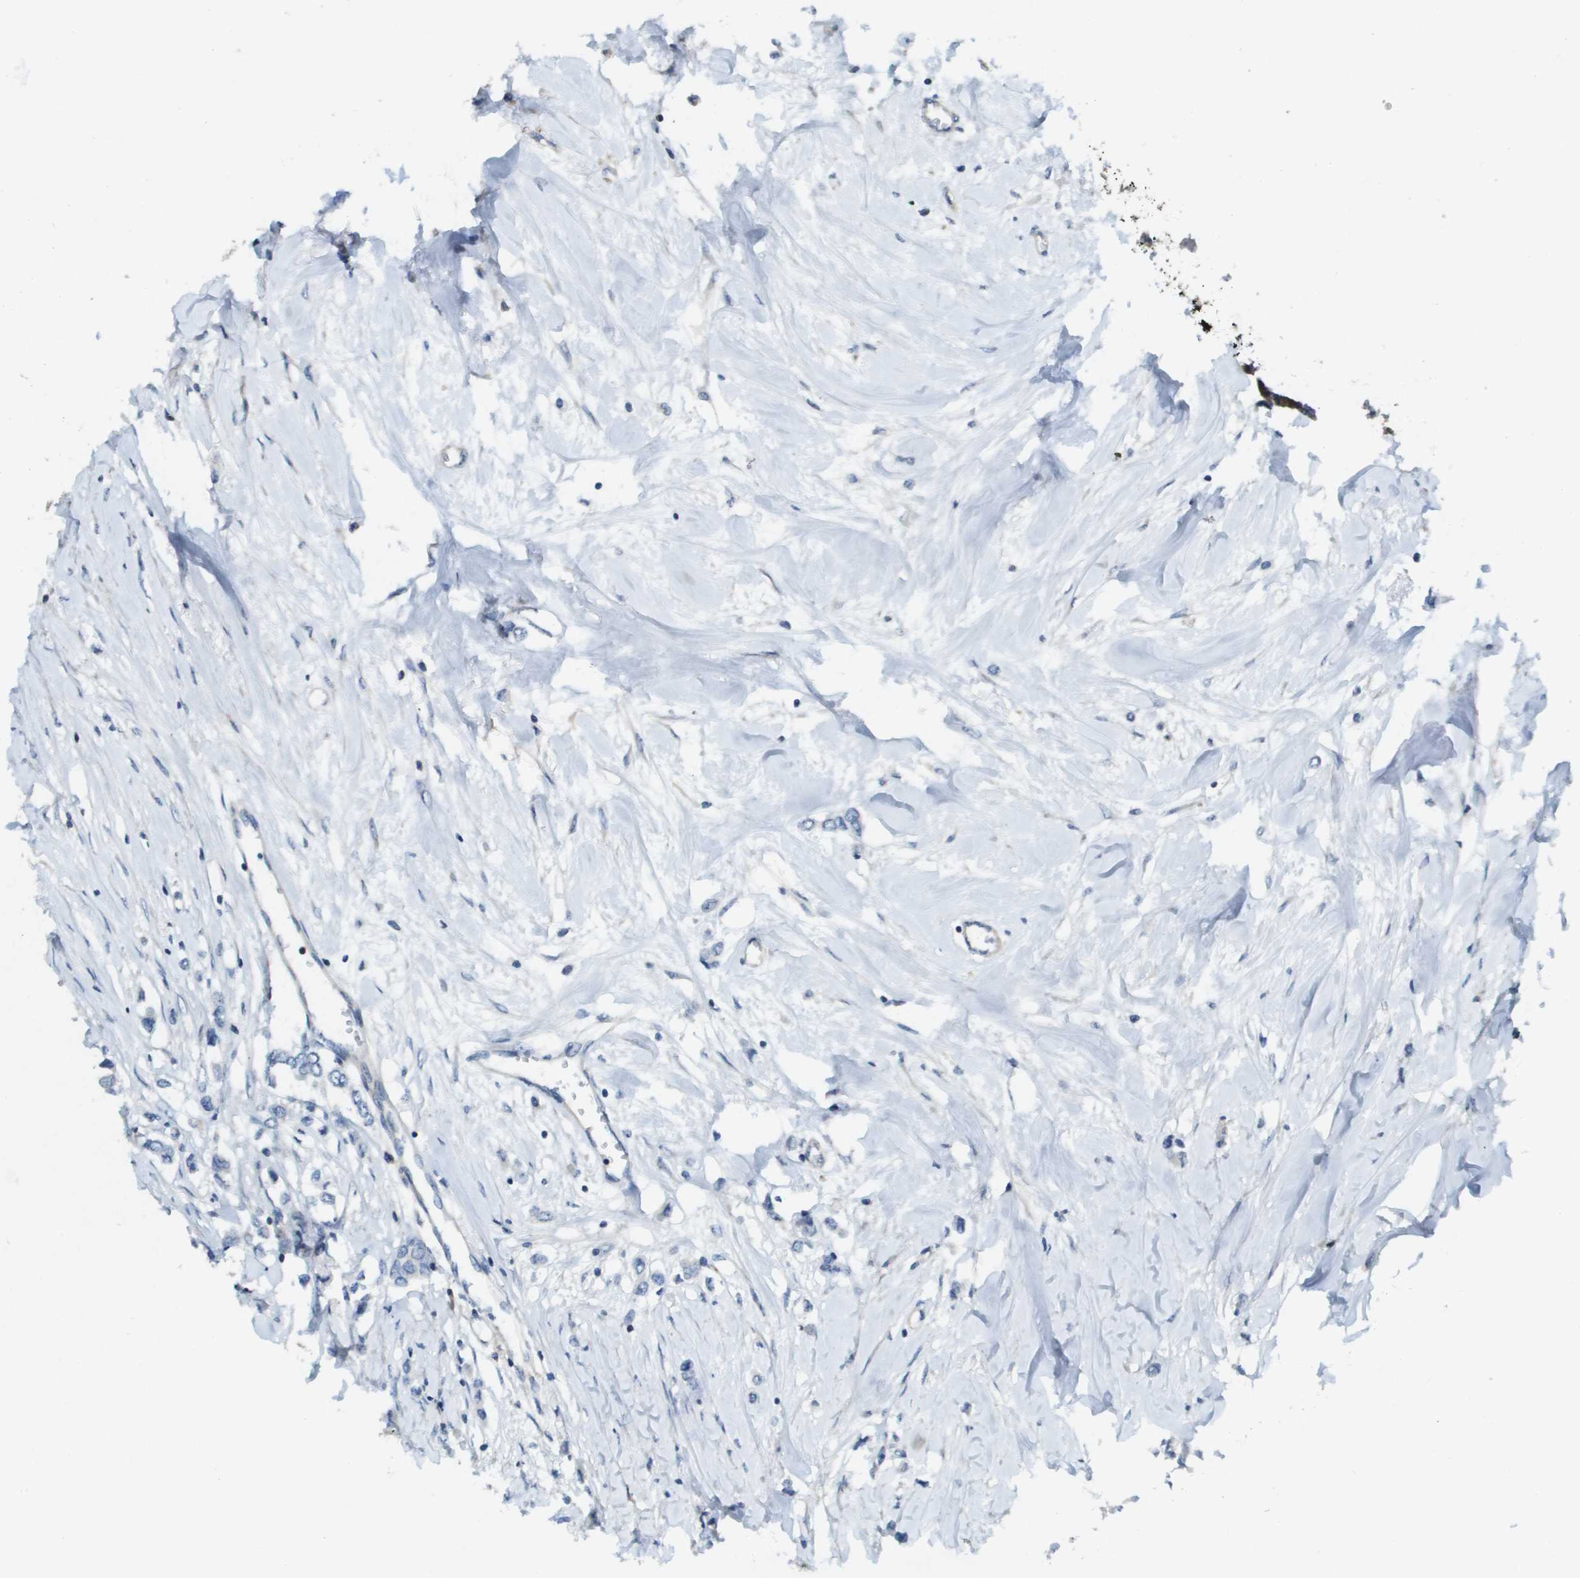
{"staining": {"intensity": "negative", "quantity": "none", "location": "none"}, "tissue": "breast cancer", "cell_type": "Tumor cells", "image_type": "cancer", "snomed": [{"axis": "morphology", "description": "Lobular carcinoma"}, {"axis": "topography", "description": "Breast"}], "caption": "Breast cancer (lobular carcinoma) was stained to show a protein in brown. There is no significant expression in tumor cells.", "gene": "SCN4B", "patient": {"sex": "female", "age": 51}}